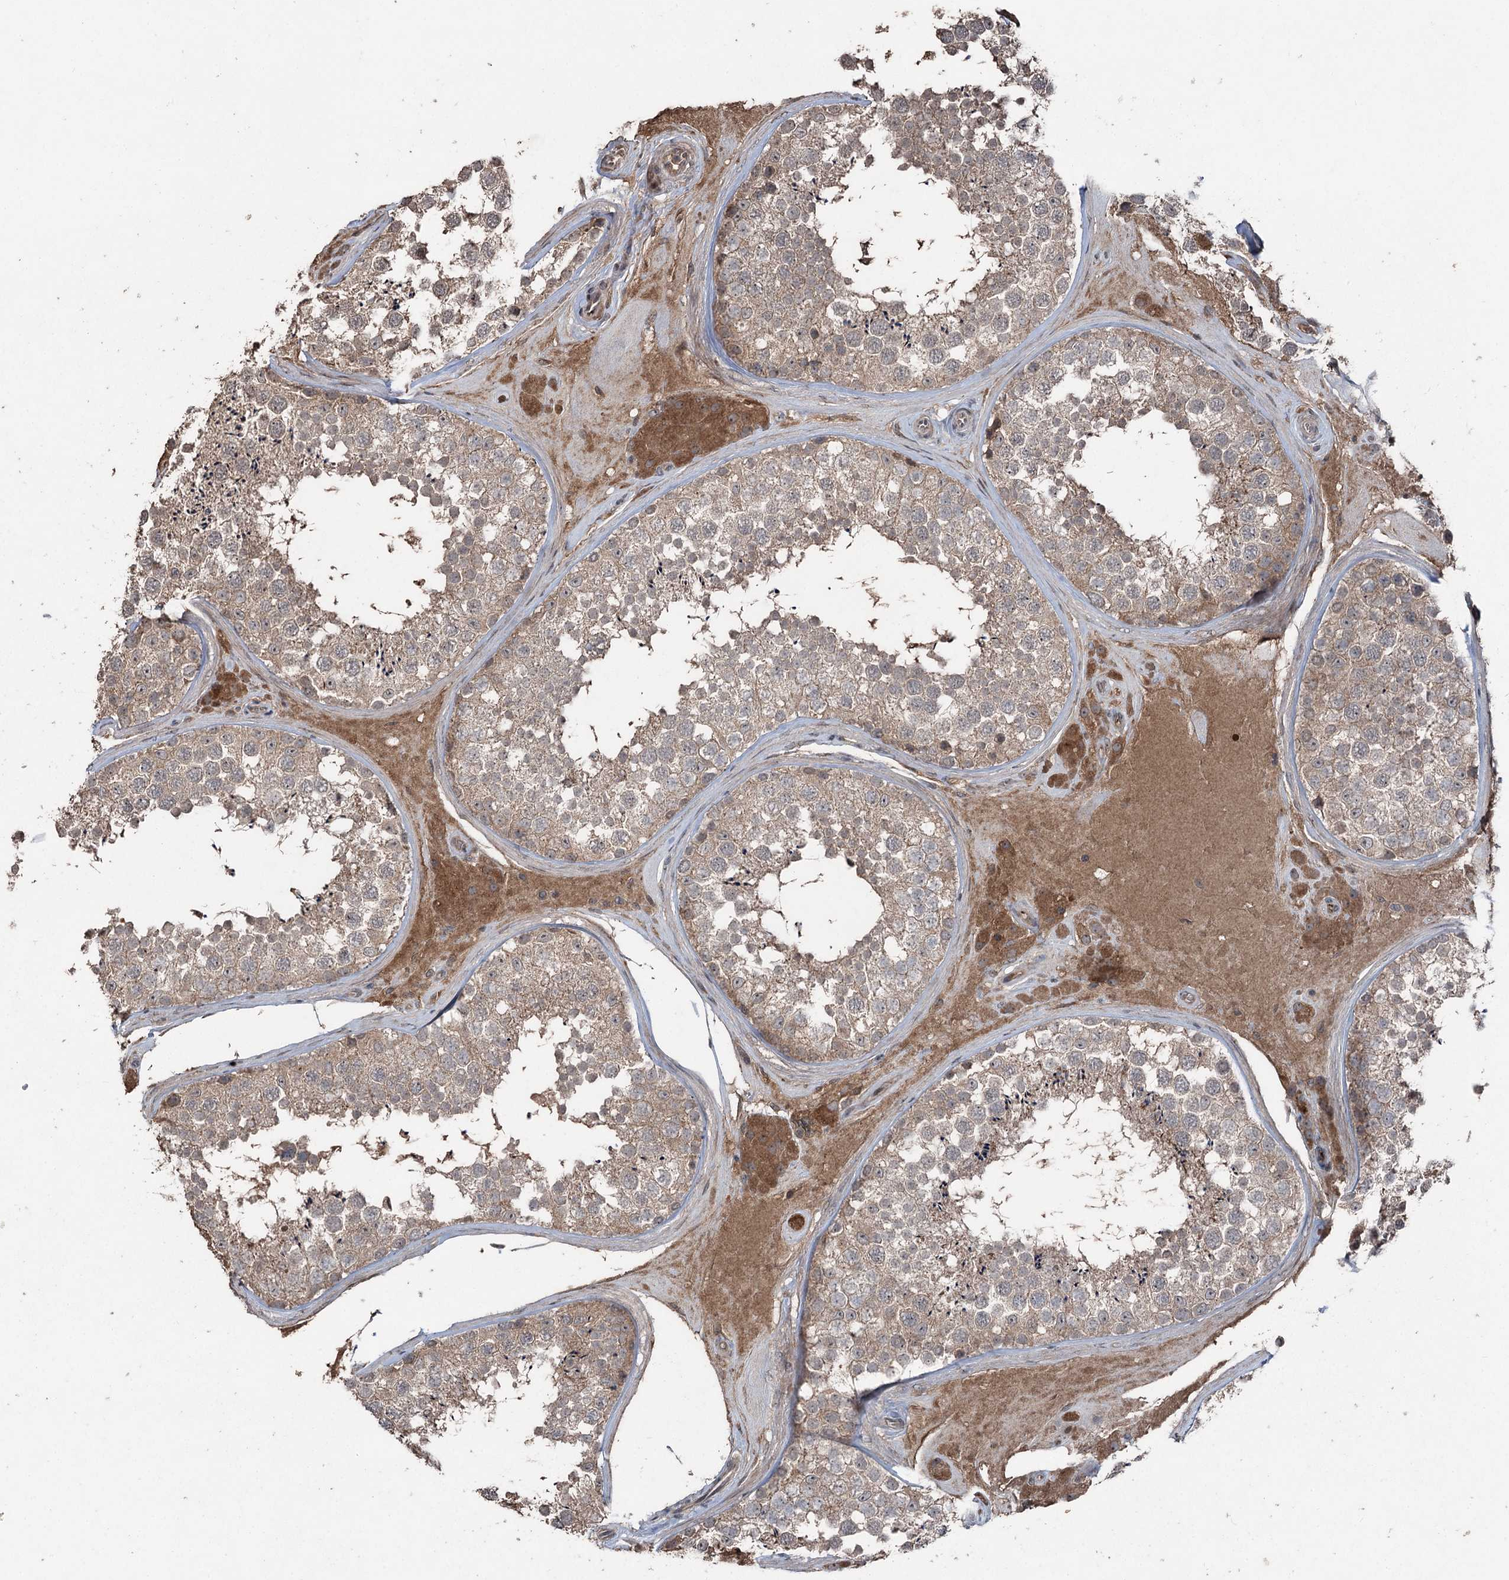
{"staining": {"intensity": "weak", "quantity": ">75%", "location": "cytoplasmic/membranous"}, "tissue": "testis", "cell_type": "Cells in seminiferous ducts", "image_type": "normal", "snomed": [{"axis": "morphology", "description": "Normal tissue, NOS"}, {"axis": "topography", "description": "Testis"}], "caption": "IHC histopathology image of unremarkable testis: human testis stained using immunohistochemistry (IHC) exhibits low levels of weak protein expression localized specifically in the cytoplasmic/membranous of cells in seminiferous ducts, appearing as a cytoplasmic/membranous brown color.", "gene": "MAPK8IP2", "patient": {"sex": "male", "age": 46}}